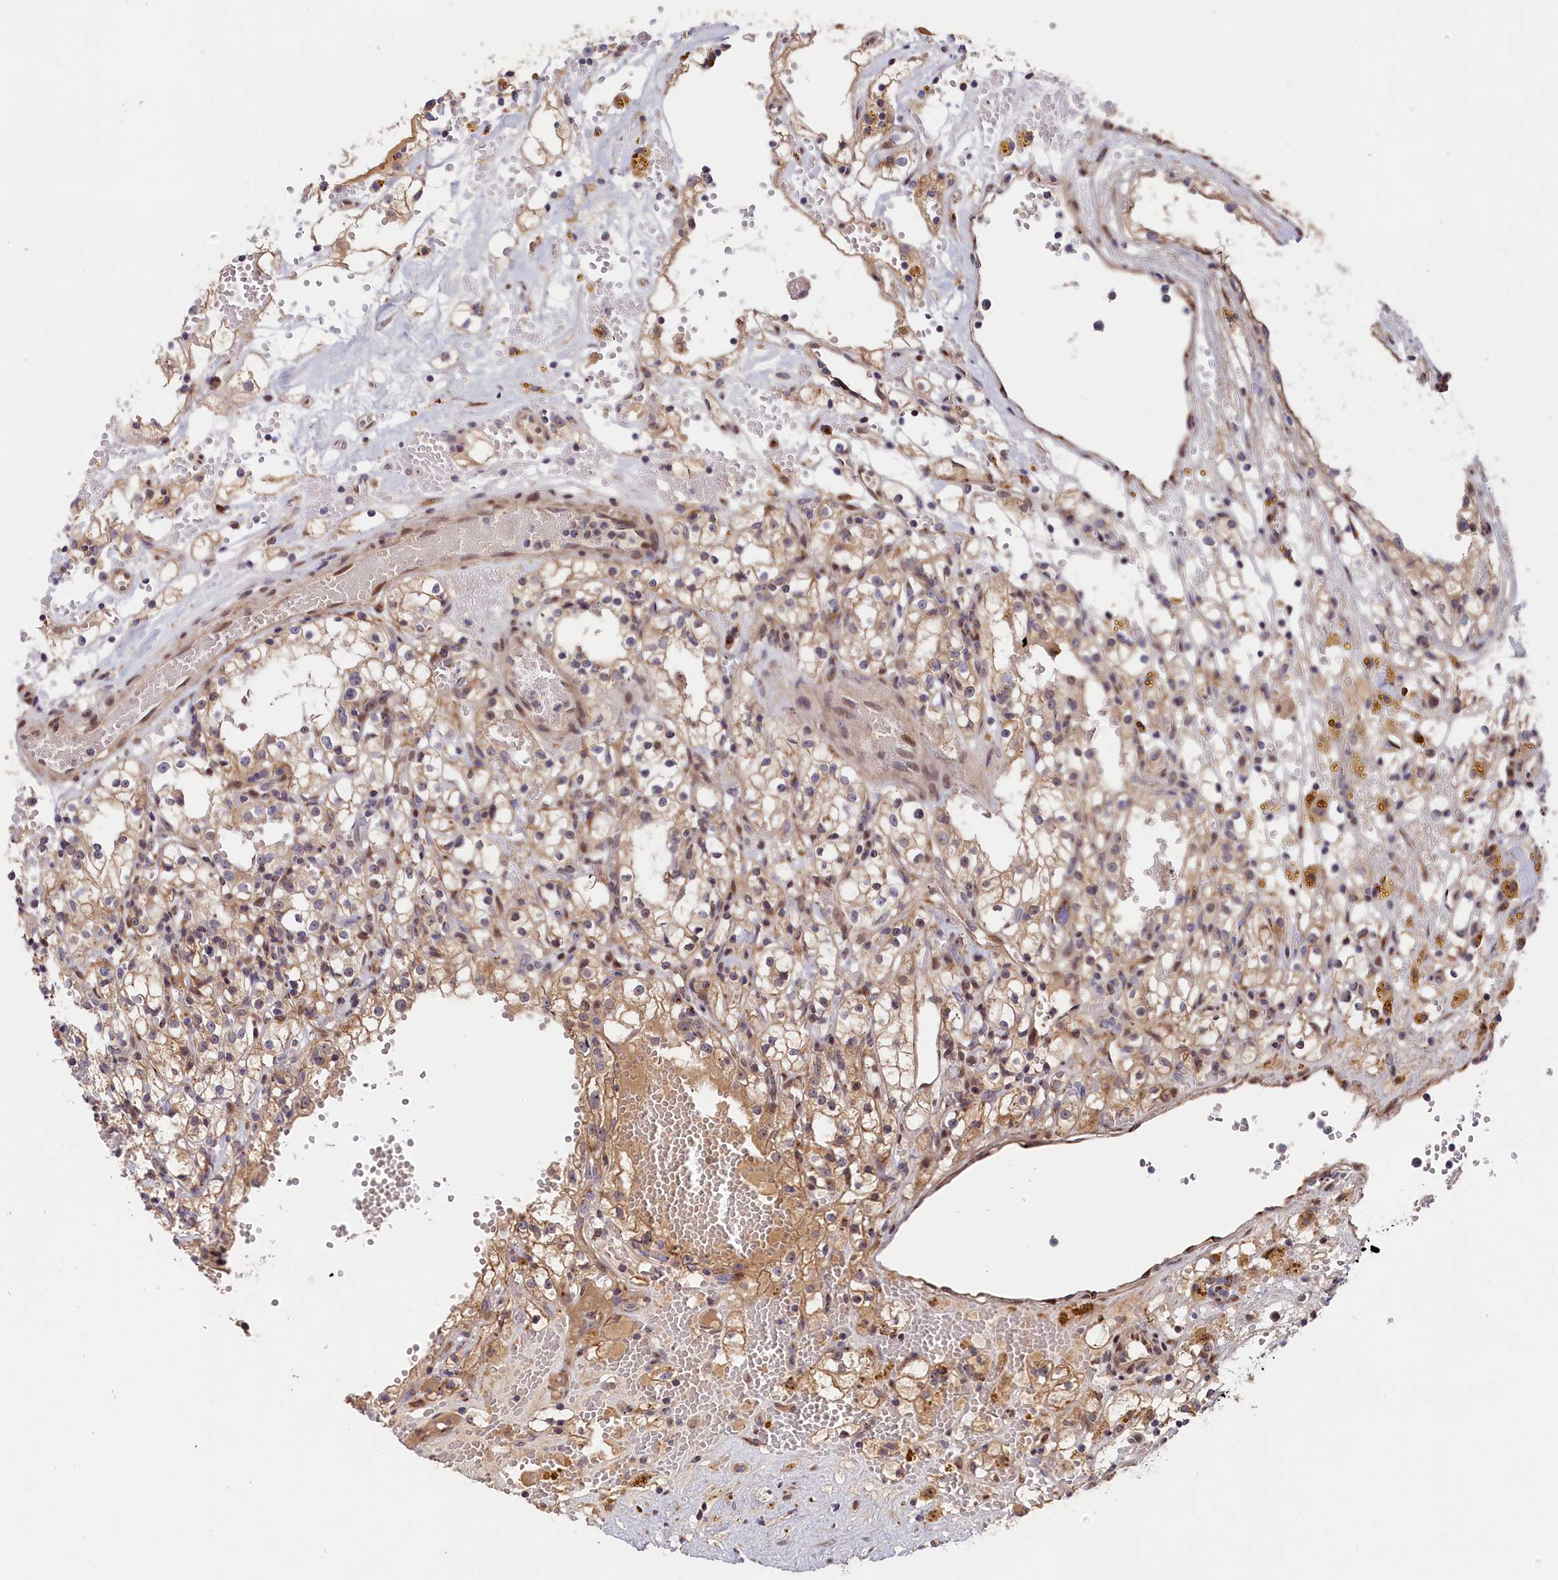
{"staining": {"intensity": "weak", "quantity": "25%-75%", "location": "cytoplasmic/membranous"}, "tissue": "renal cancer", "cell_type": "Tumor cells", "image_type": "cancer", "snomed": [{"axis": "morphology", "description": "Adenocarcinoma, NOS"}, {"axis": "topography", "description": "Kidney"}], "caption": "High-power microscopy captured an immunohistochemistry image of adenocarcinoma (renal), revealing weak cytoplasmic/membranous positivity in about 25%-75% of tumor cells. The protein is shown in brown color, while the nuclei are stained blue.", "gene": "CHST12", "patient": {"sex": "male", "age": 56}}